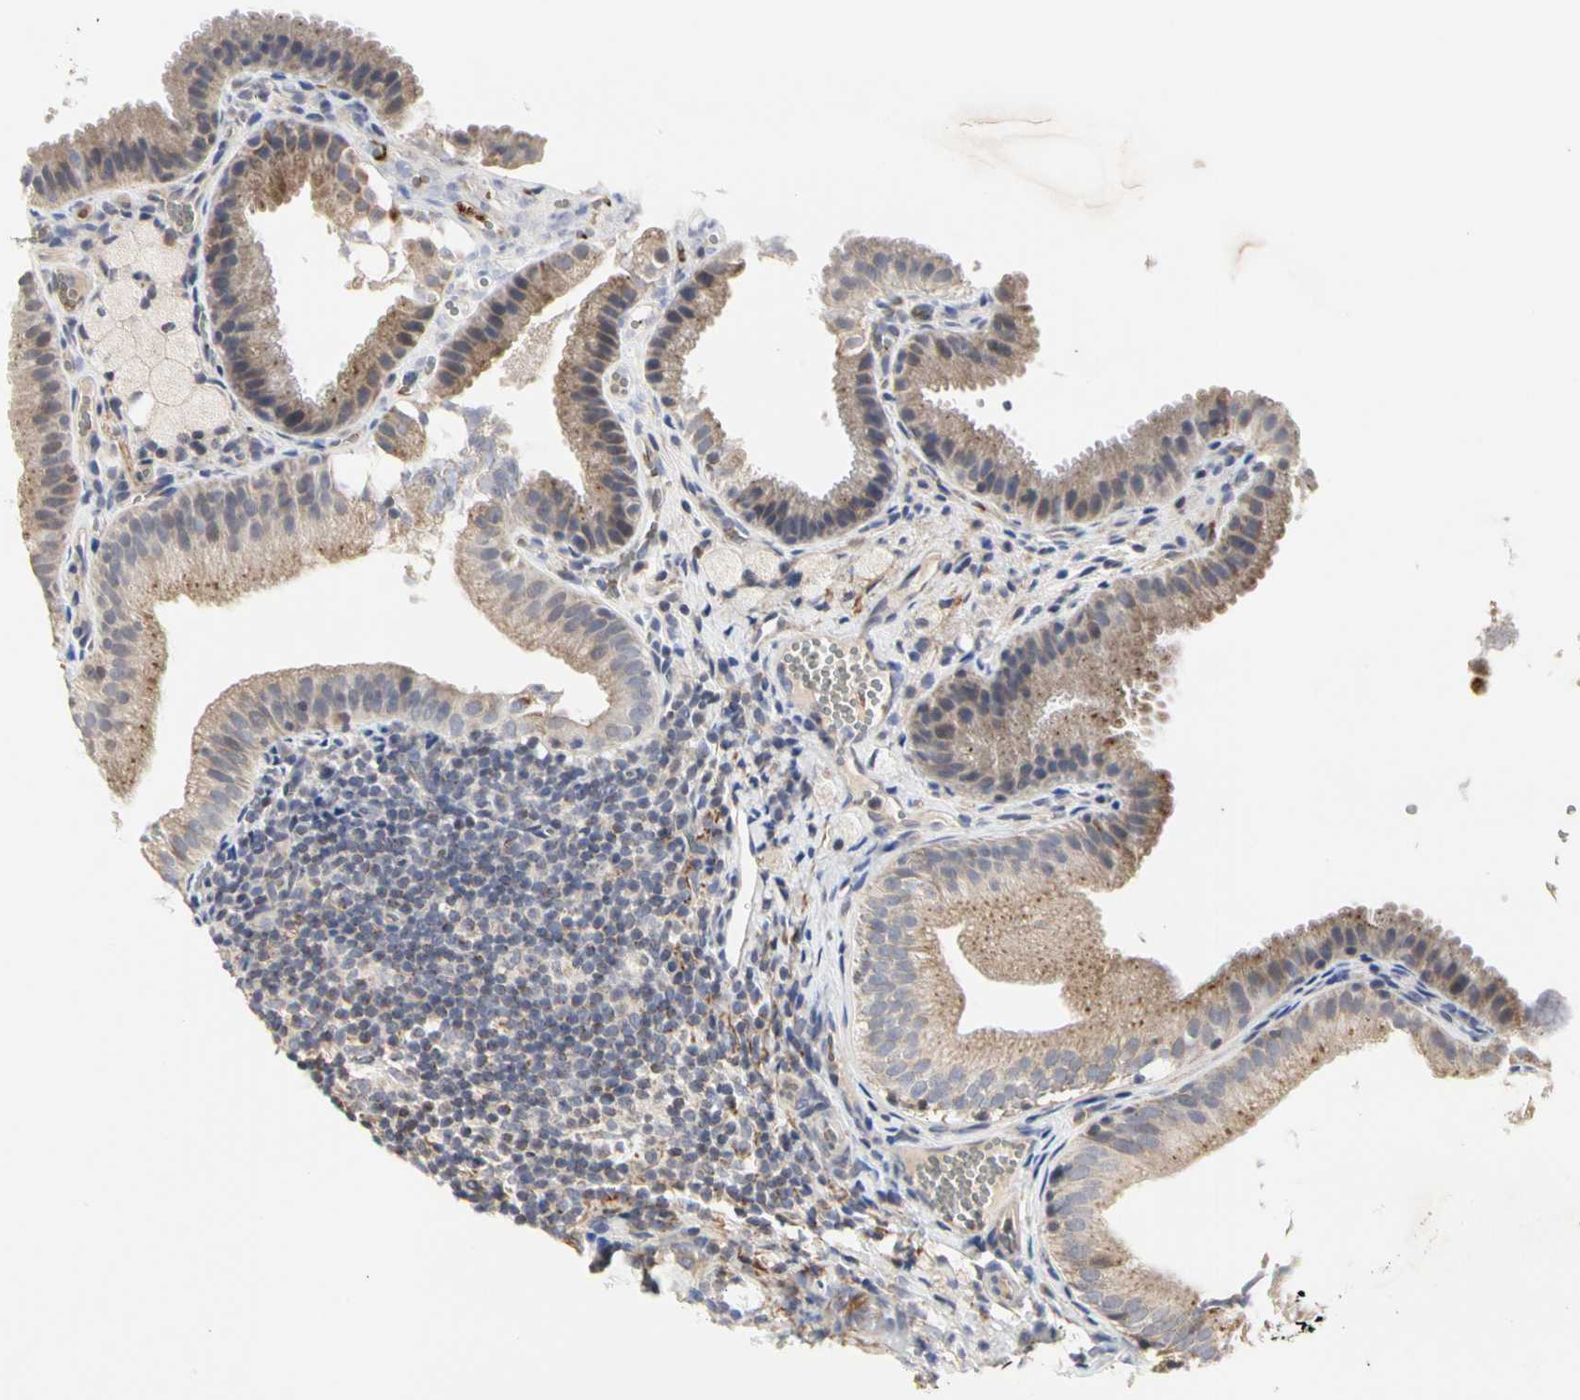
{"staining": {"intensity": "moderate", "quantity": ">75%", "location": "cytoplasmic/membranous"}, "tissue": "gallbladder", "cell_type": "Glandular cells", "image_type": "normal", "snomed": [{"axis": "morphology", "description": "Normal tissue, NOS"}, {"axis": "topography", "description": "Gallbladder"}], "caption": "Gallbladder stained with DAB (3,3'-diaminobenzidine) immunohistochemistry (IHC) demonstrates medium levels of moderate cytoplasmic/membranous staining in approximately >75% of glandular cells. (DAB (3,3'-diaminobenzidine) IHC, brown staining for protein, blue staining for nuclei).", "gene": "TSKU", "patient": {"sex": "female", "age": 24}}